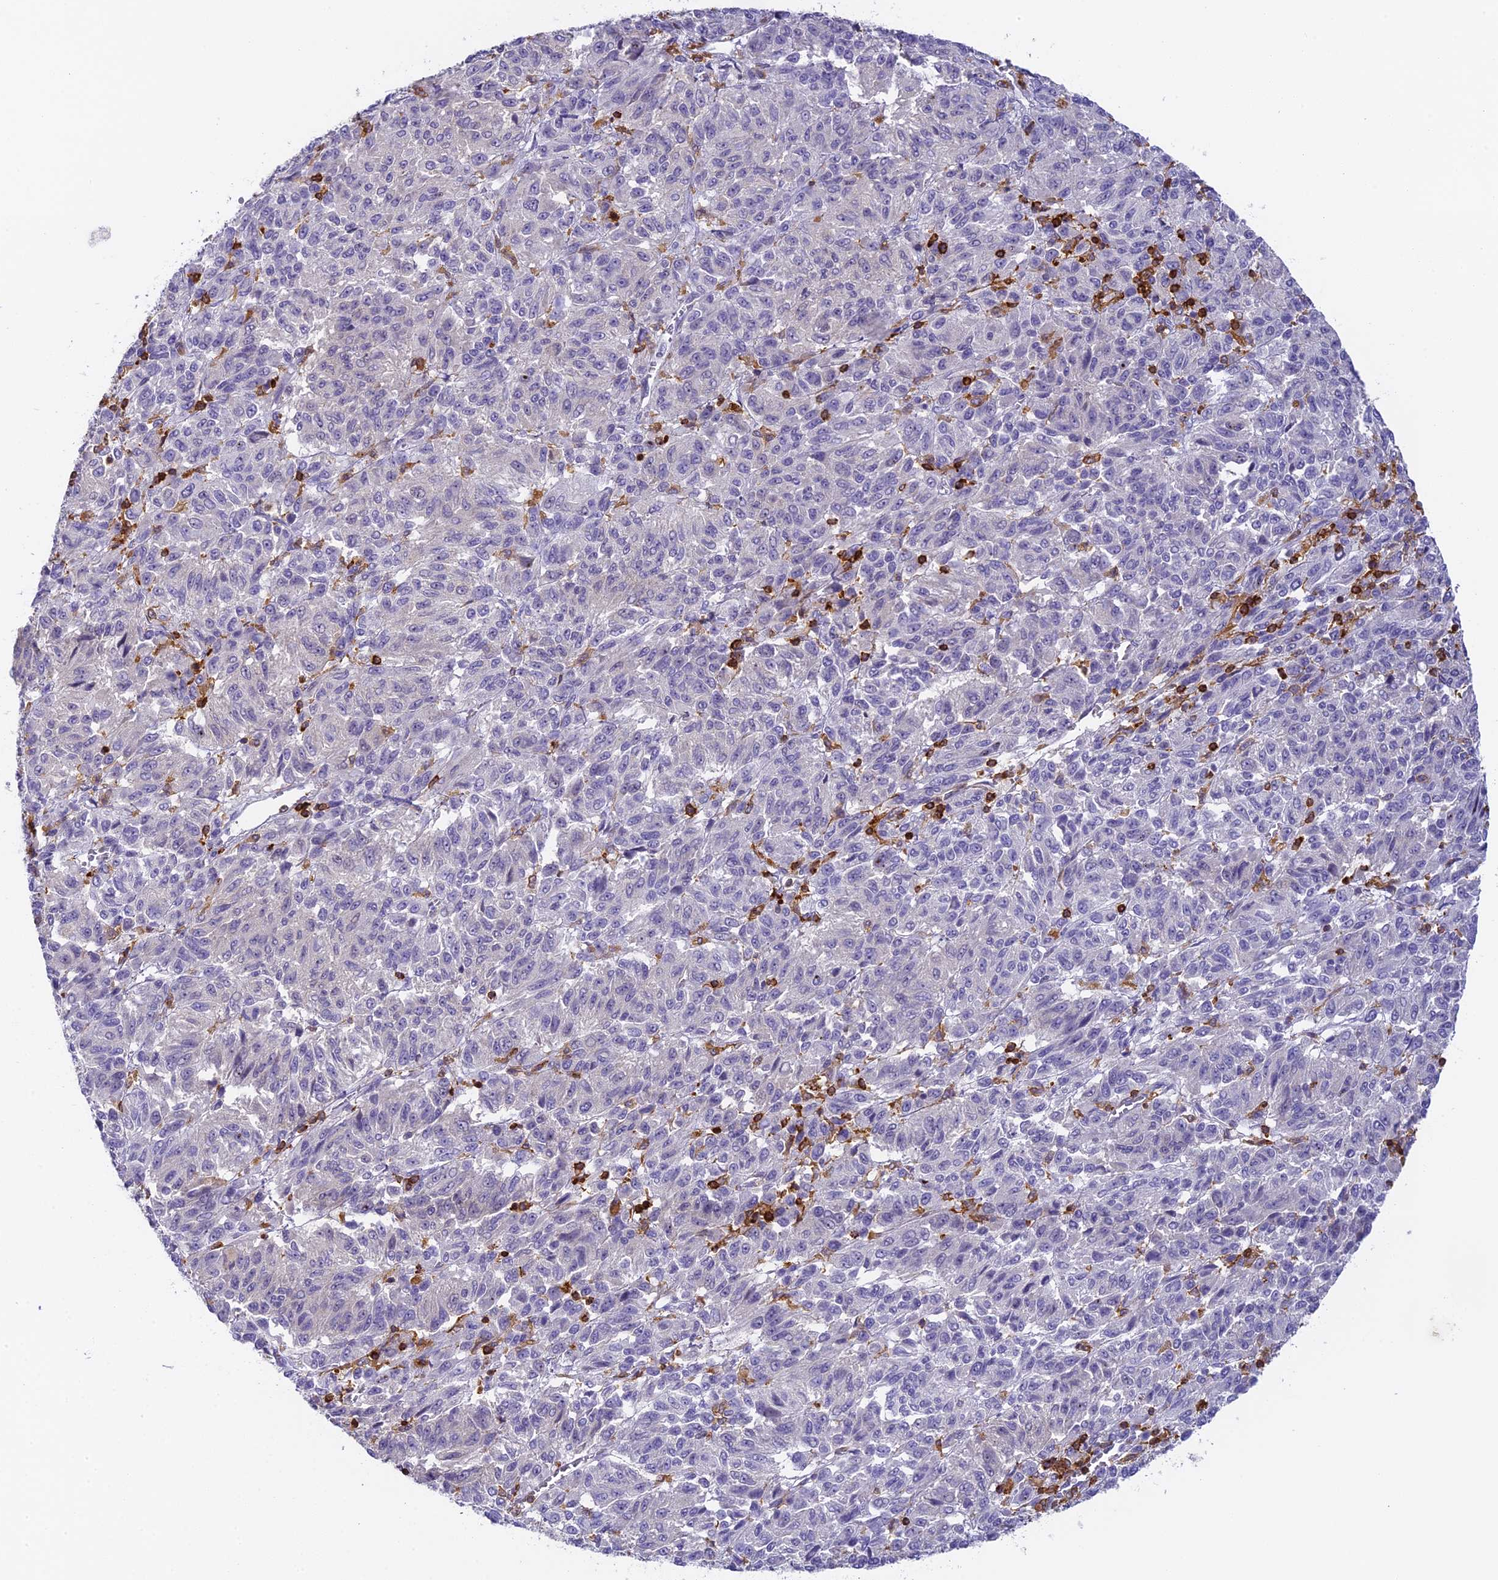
{"staining": {"intensity": "negative", "quantity": "none", "location": "none"}, "tissue": "melanoma", "cell_type": "Tumor cells", "image_type": "cancer", "snomed": [{"axis": "morphology", "description": "Malignant melanoma, Metastatic site"}, {"axis": "topography", "description": "Lung"}], "caption": "IHC of melanoma demonstrates no positivity in tumor cells.", "gene": "FYB1", "patient": {"sex": "male", "age": 64}}